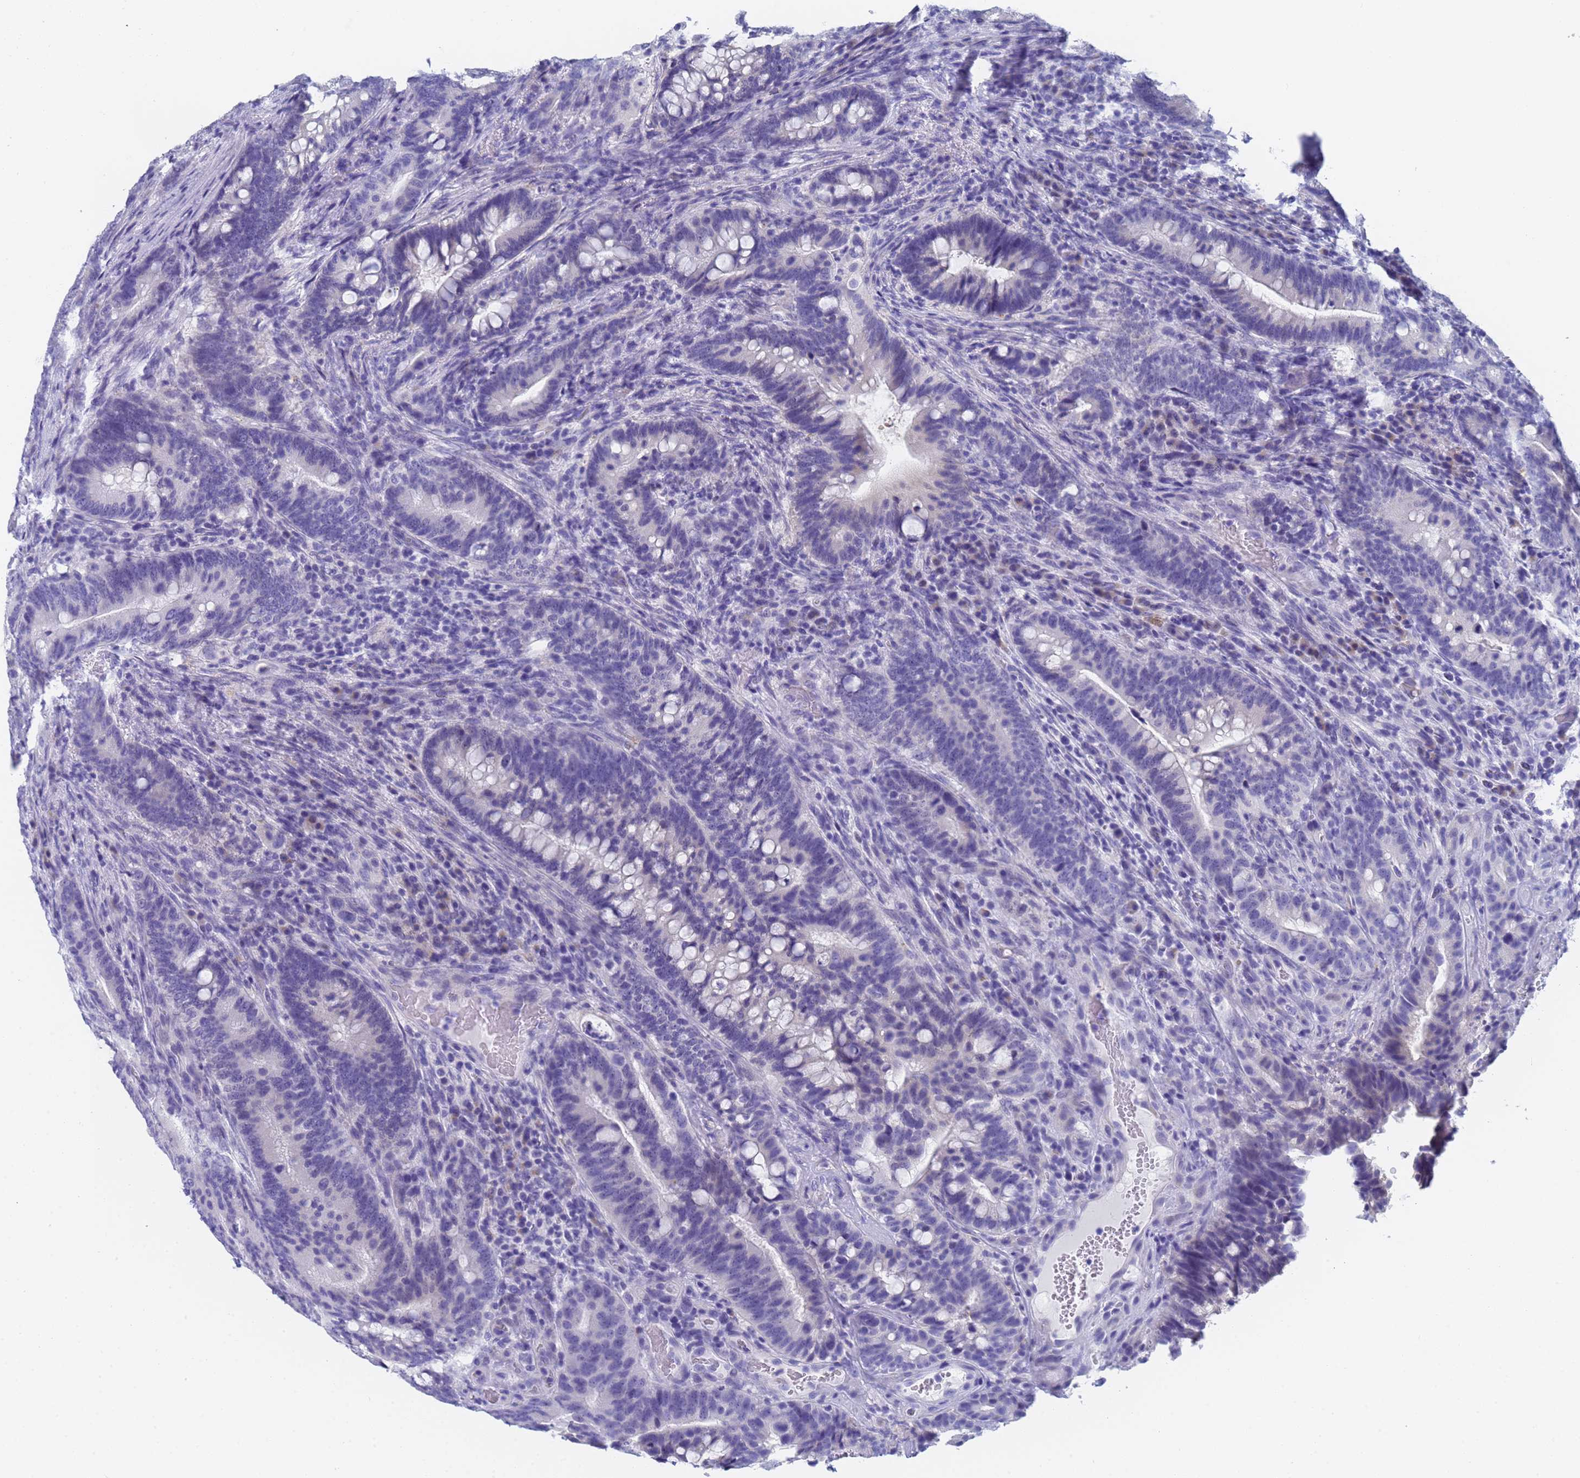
{"staining": {"intensity": "negative", "quantity": "none", "location": "none"}, "tissue": "colorectal cancer", "cell_type": "Tumor cells", "image_type": "cancer", "snomed": [{"axis": "morphology", "description": "Adenocarcinoma, NOS"}, {"axis": "topography", "description": "Colon"}], "caption": "DAB immunohistochemical staining of colorectal adenocarcinoma reveals no significant expression in tumor cells.", "gene": "STATH", "patient": {"sex": "female", "age": 66}}